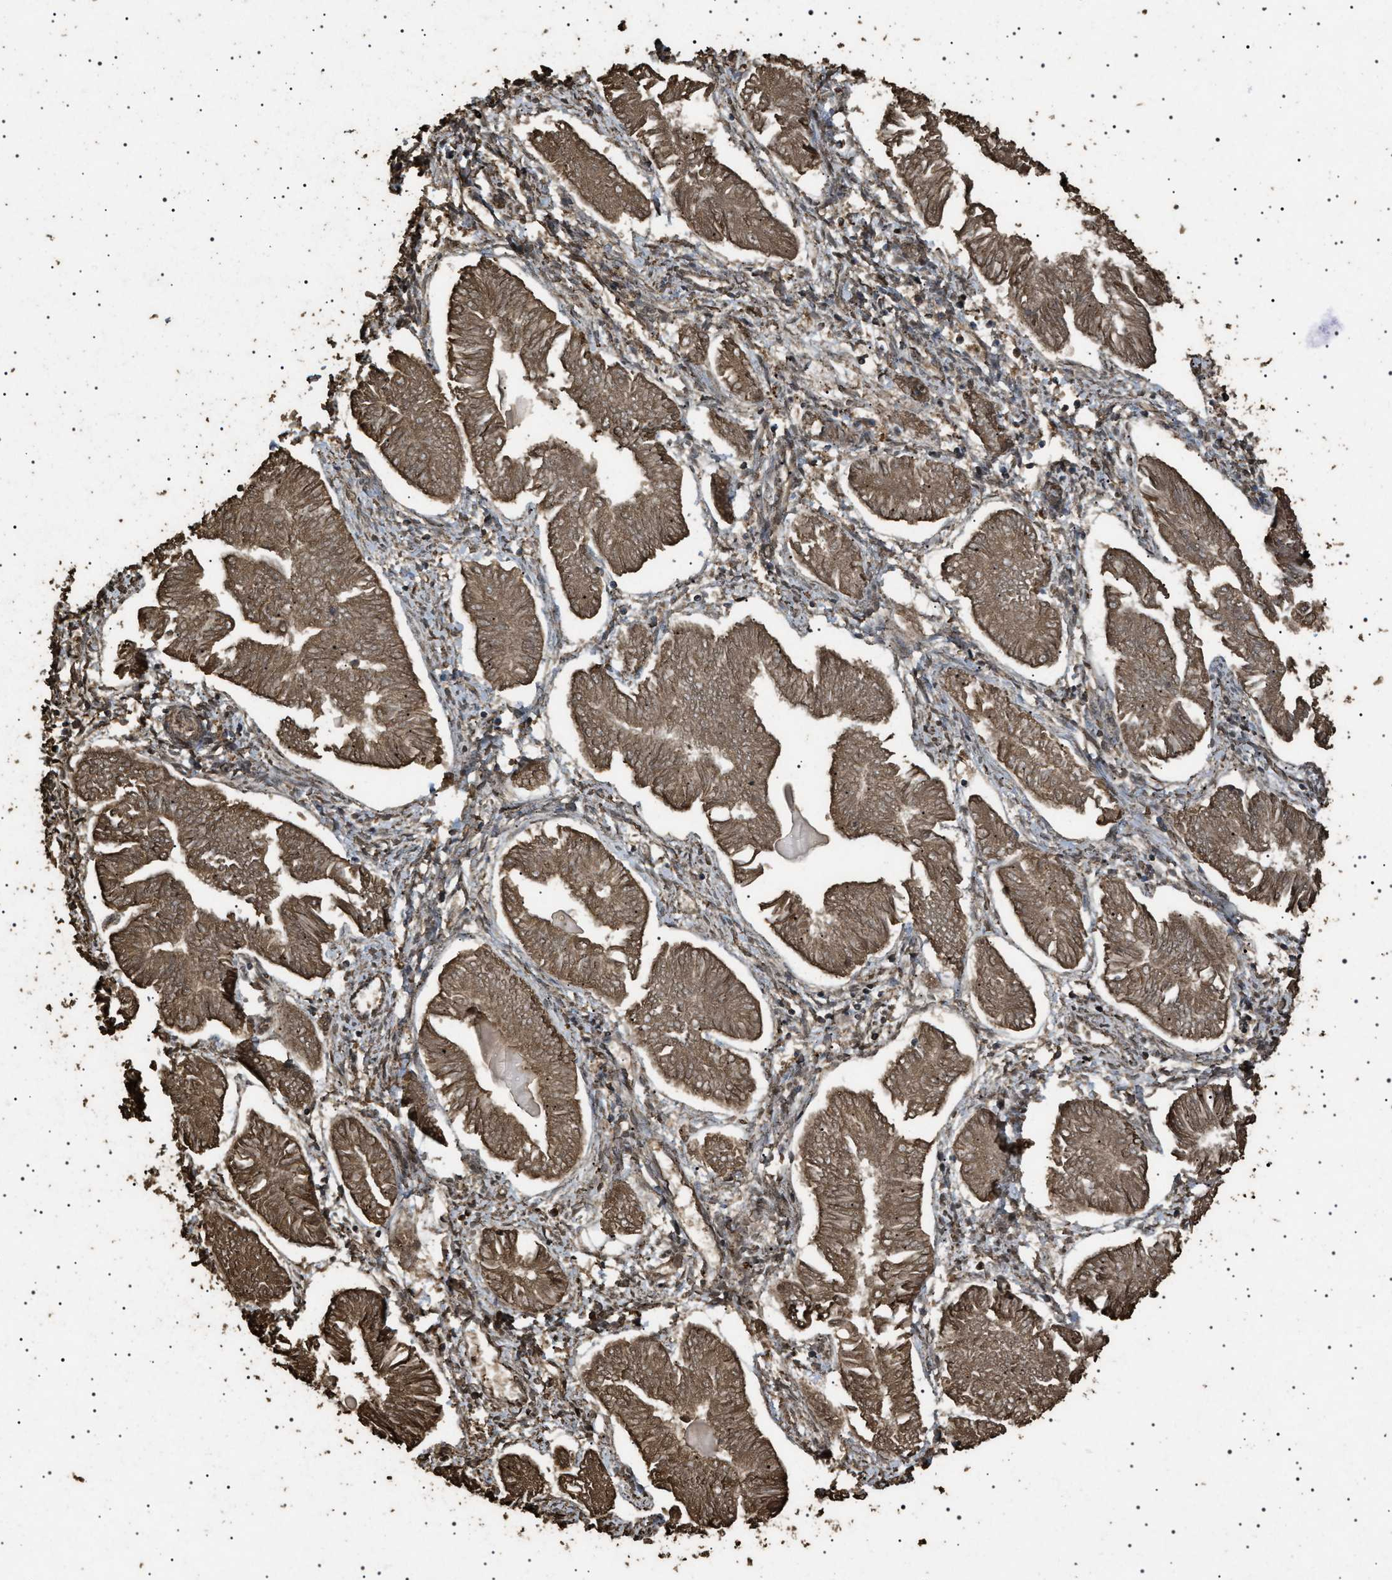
{"staining": {"intensity": "strong", "quantity": ">75%", "location": "cytoplasmic/membranous"}, "tissue": "endometrial cancer", "cell_type": "Tumor cells", "image_type": "cancer", "snomed": [{"axis": "morphology", "description": "Adenocarcinoma, NOS"}, {"axis": "topography", "description": "Endometrium"}], "caption": "DAB immunohistochemical staining of adenocarcinoma (endometrial) reveals strong cytoplasmic/membranous protein expression in approximately >75% of tumor cells. Using DAB (brown) and hematoxylin (blue) stains, captured at high magnification using brightfield microscopy.", "gene": "CYRIA", "patient": {"sex": "female", "age": 53}}